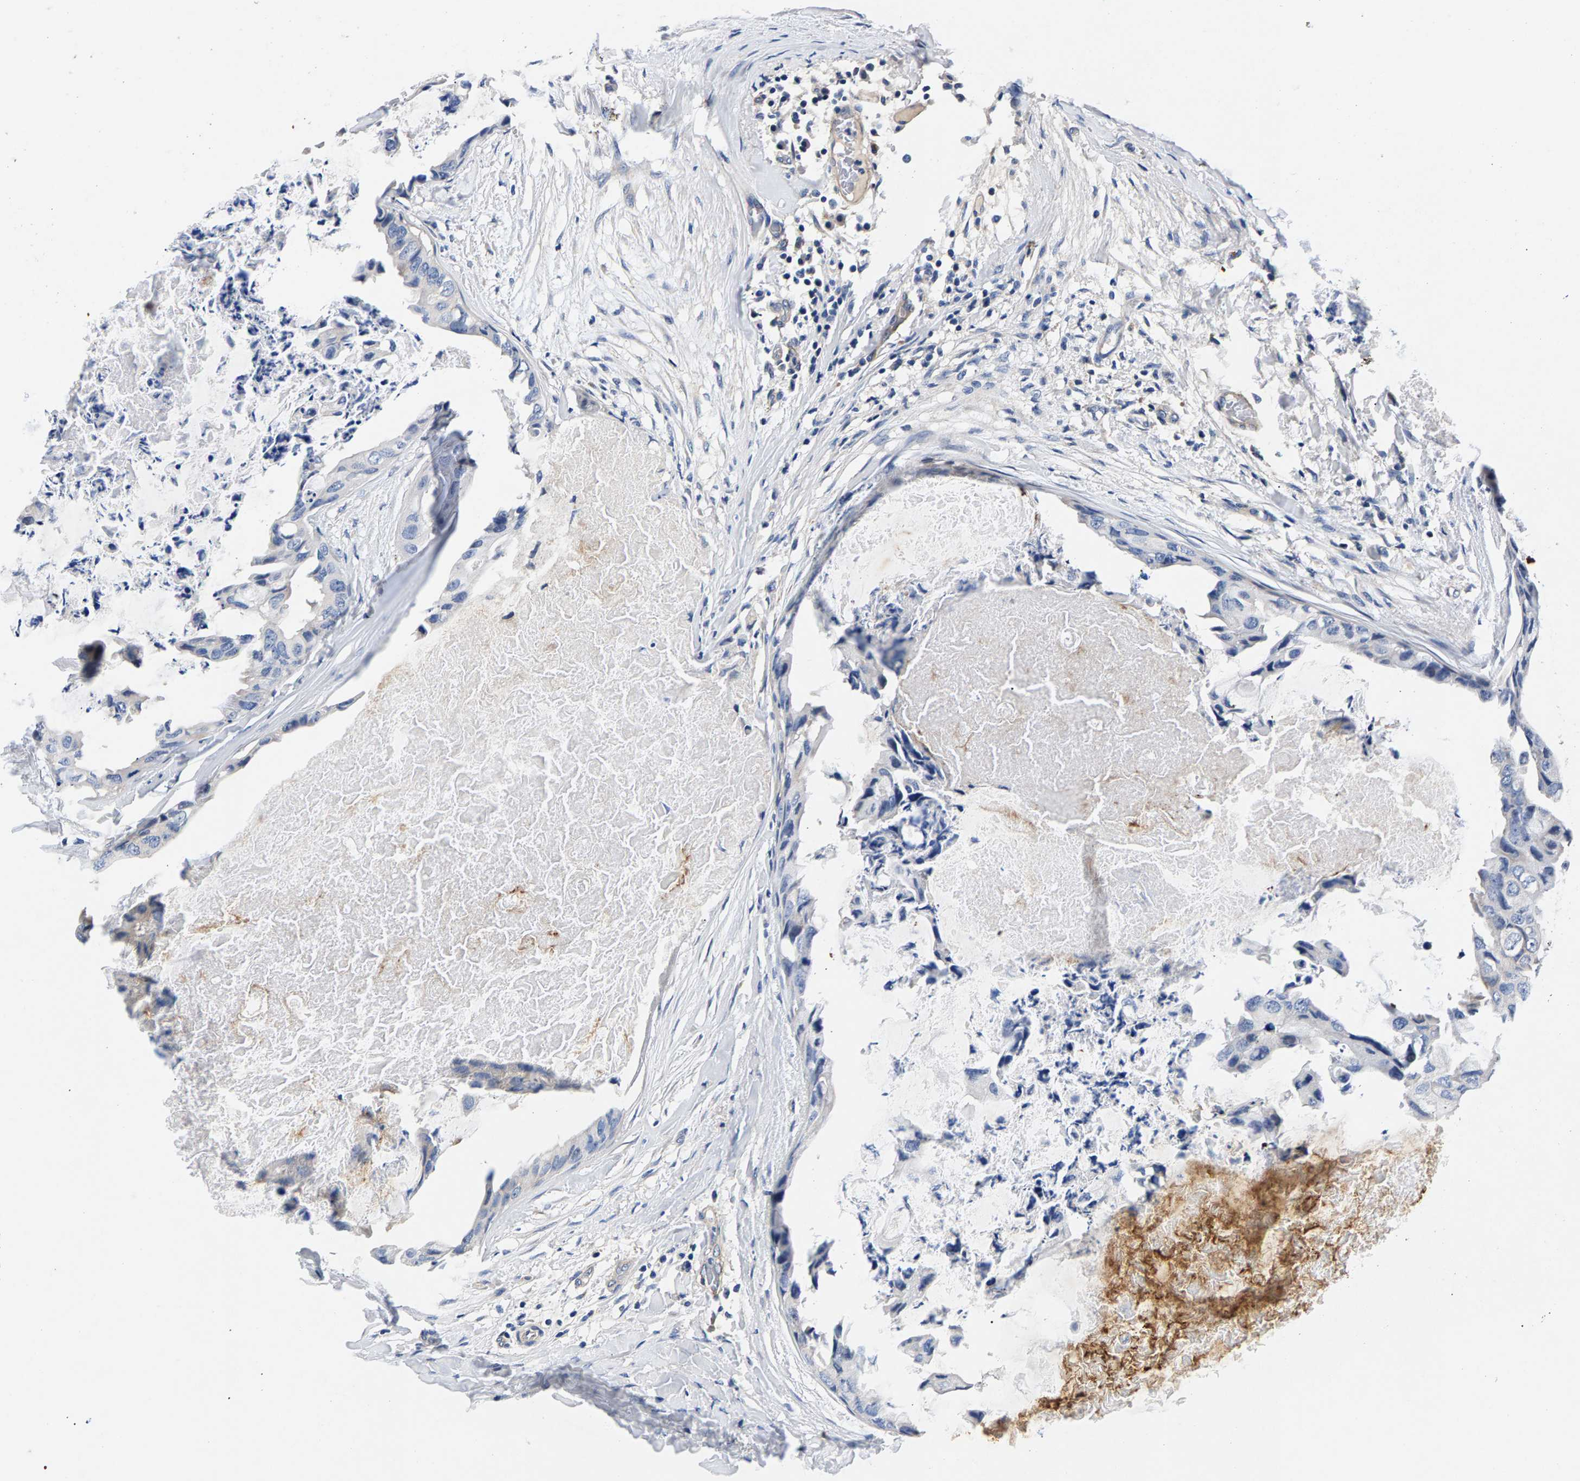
{"staining": {"intensity": "negative", "quantity": "none", "location": "none"}, "tissue": "breast cancer", "cell_type": "Tumor cells", "image_type": "cancer", "snomed": [{"axis": "morphology", "description": "Duct carcinoma"}, {"axis": "topography", "description": "Breast"}], "caption": "This is a histopathology image of immunohistochemistry (IHC) staining of breast cancer, which shows no staining in tumor cells.", "gene": "P2RY4", "patient": {"sex": "female", "age": 40}}